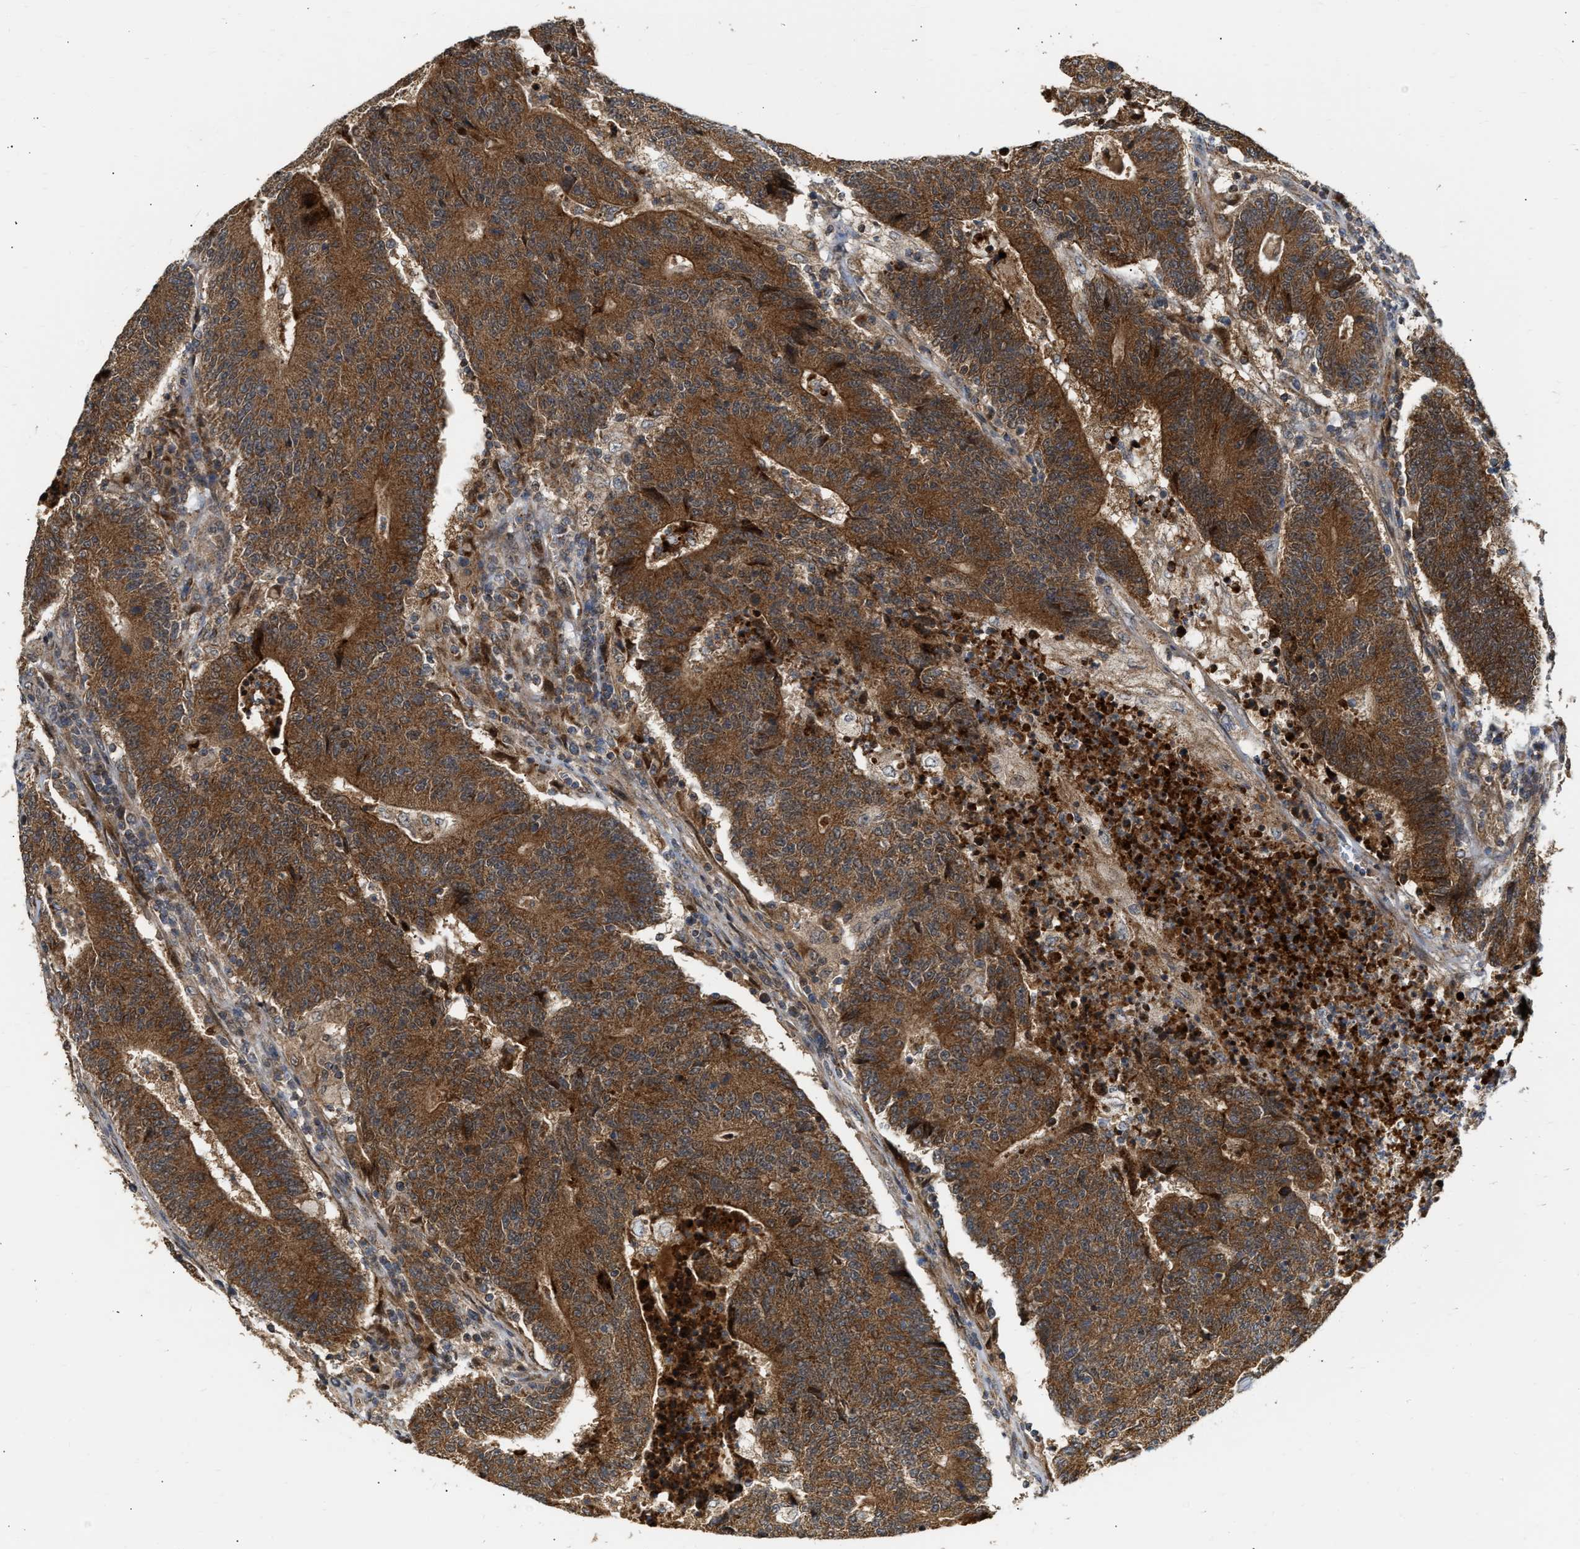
{"staining": {"intensity": "strong", "quantity": ">75%", "location": "cytoplasmic/membranous"}, "tissue": "colorectal cancer", "cell_type": "Tumor cells", "image_type": "cancer", "snomed": [{"axis": "morphology", "description": "Normal tissue, NOS"}, {"axis": "morphology", "description": "Adenocarcinoma, NOS"}, {"axis": "topography", "description": "Colon"}], "caption": "Colorectal cancer (adenocarcinoma) tissue demonstrates strong cytoplasmic/membranous expression in approximately >75% of tumor cells, visualized by immunohistochemistry.", "gene": "EXTL2", "patient": {"sex": "female", "age": 75}}